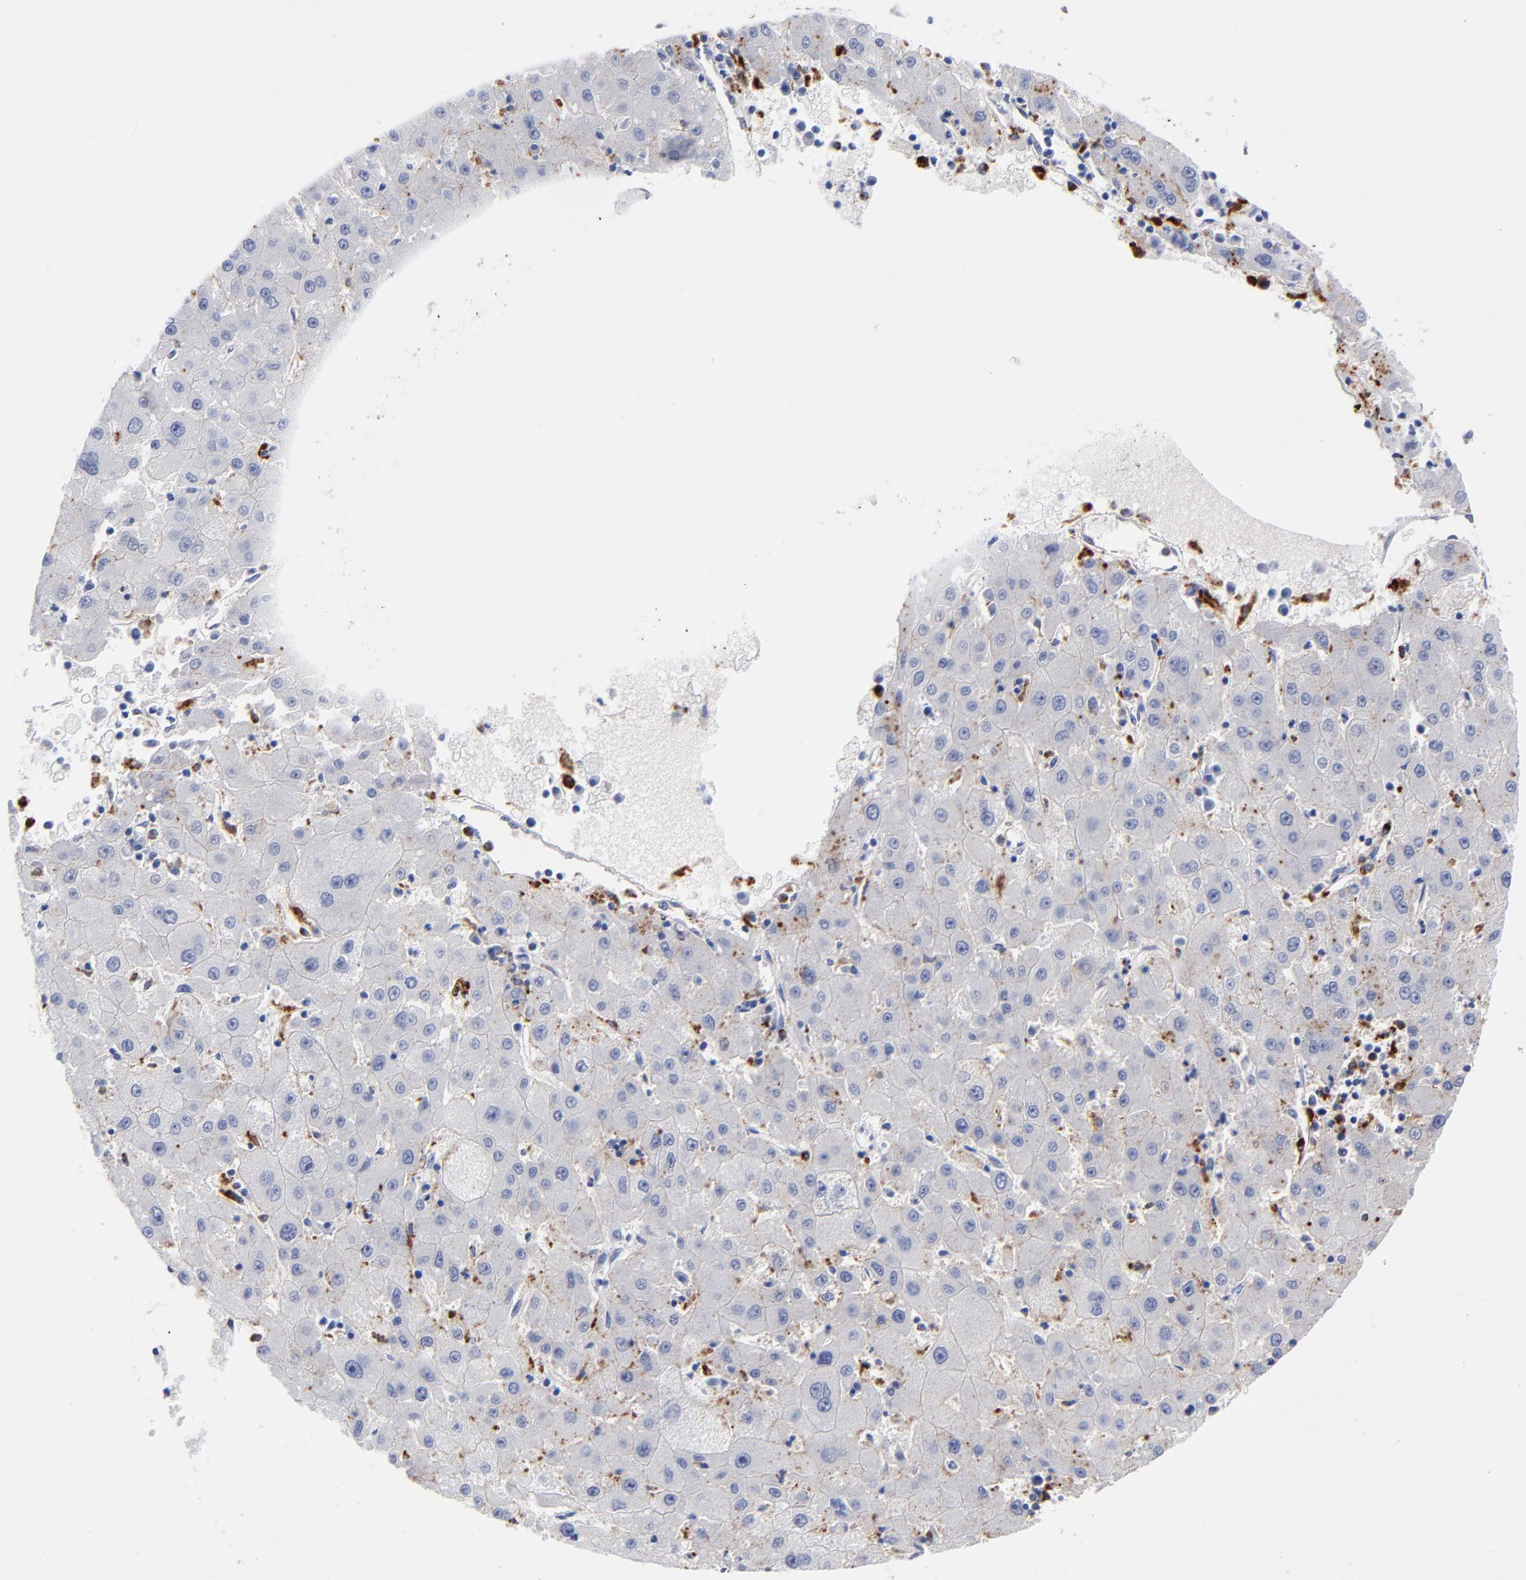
{"staining": {"intensity": "moderate", "quantity": "<25%", "location": "cytoplasmic/membranous"}, "tissue": "liver cancer", "cell_type": "Tumor cells", "image_type": "cancer", "snomed": [{"axis": "morphology", "description": "Carcinoma, Hepatocellular, NOS"}, {"axis": "topography", "description": "Liver"}], "caption": "Immunohistochemical staining of liver hepatocellular carcinoma exhibits moderate cytoplasmic/membranous protein staining in approximately <25% of tumor cells. Ihc stains the protein of interest in brown and the nuclei are stained blue.", "gene": "CPVL", "patient": {"sex": "male", "age": 72}}